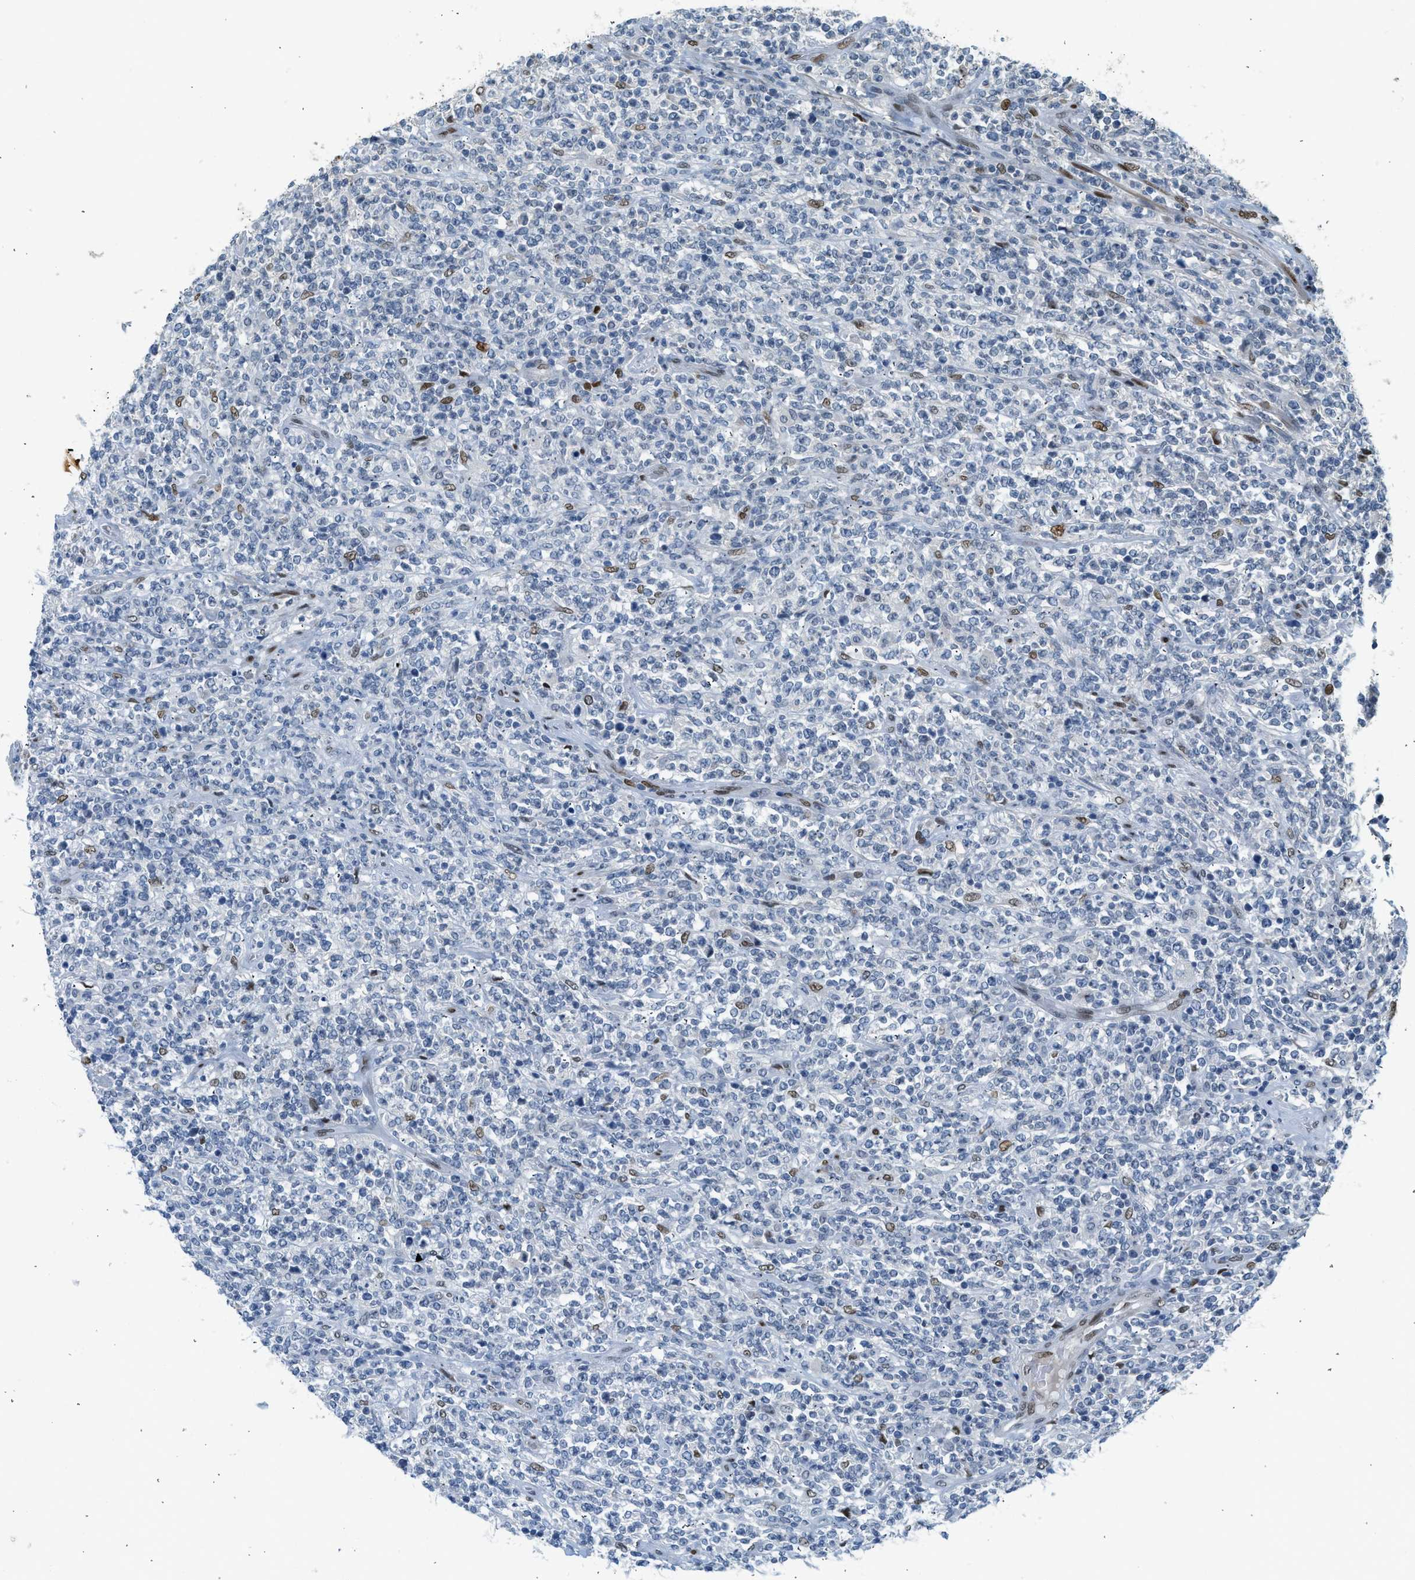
{"staining": {"intensity": "negative", "quantity": "none", "location": "none"}, "tissue": "lymphoma", "cell_type": "Tumor cells", "image_type": "cancer", "snomed": [{"axis": "morphology", "description": "Malignant lymphoma, non-Hodgkin's type, High grade"}, {"axis": "topography", "description": "Soft tissue"}], "caption": "Micrograph shows no significant protein expression in tumor cells of malignant lymphoma, non-Hodgkin's type (high-grade).", "gene": "ZBTB20", "patient": {"sex": "male", "age": 18}}